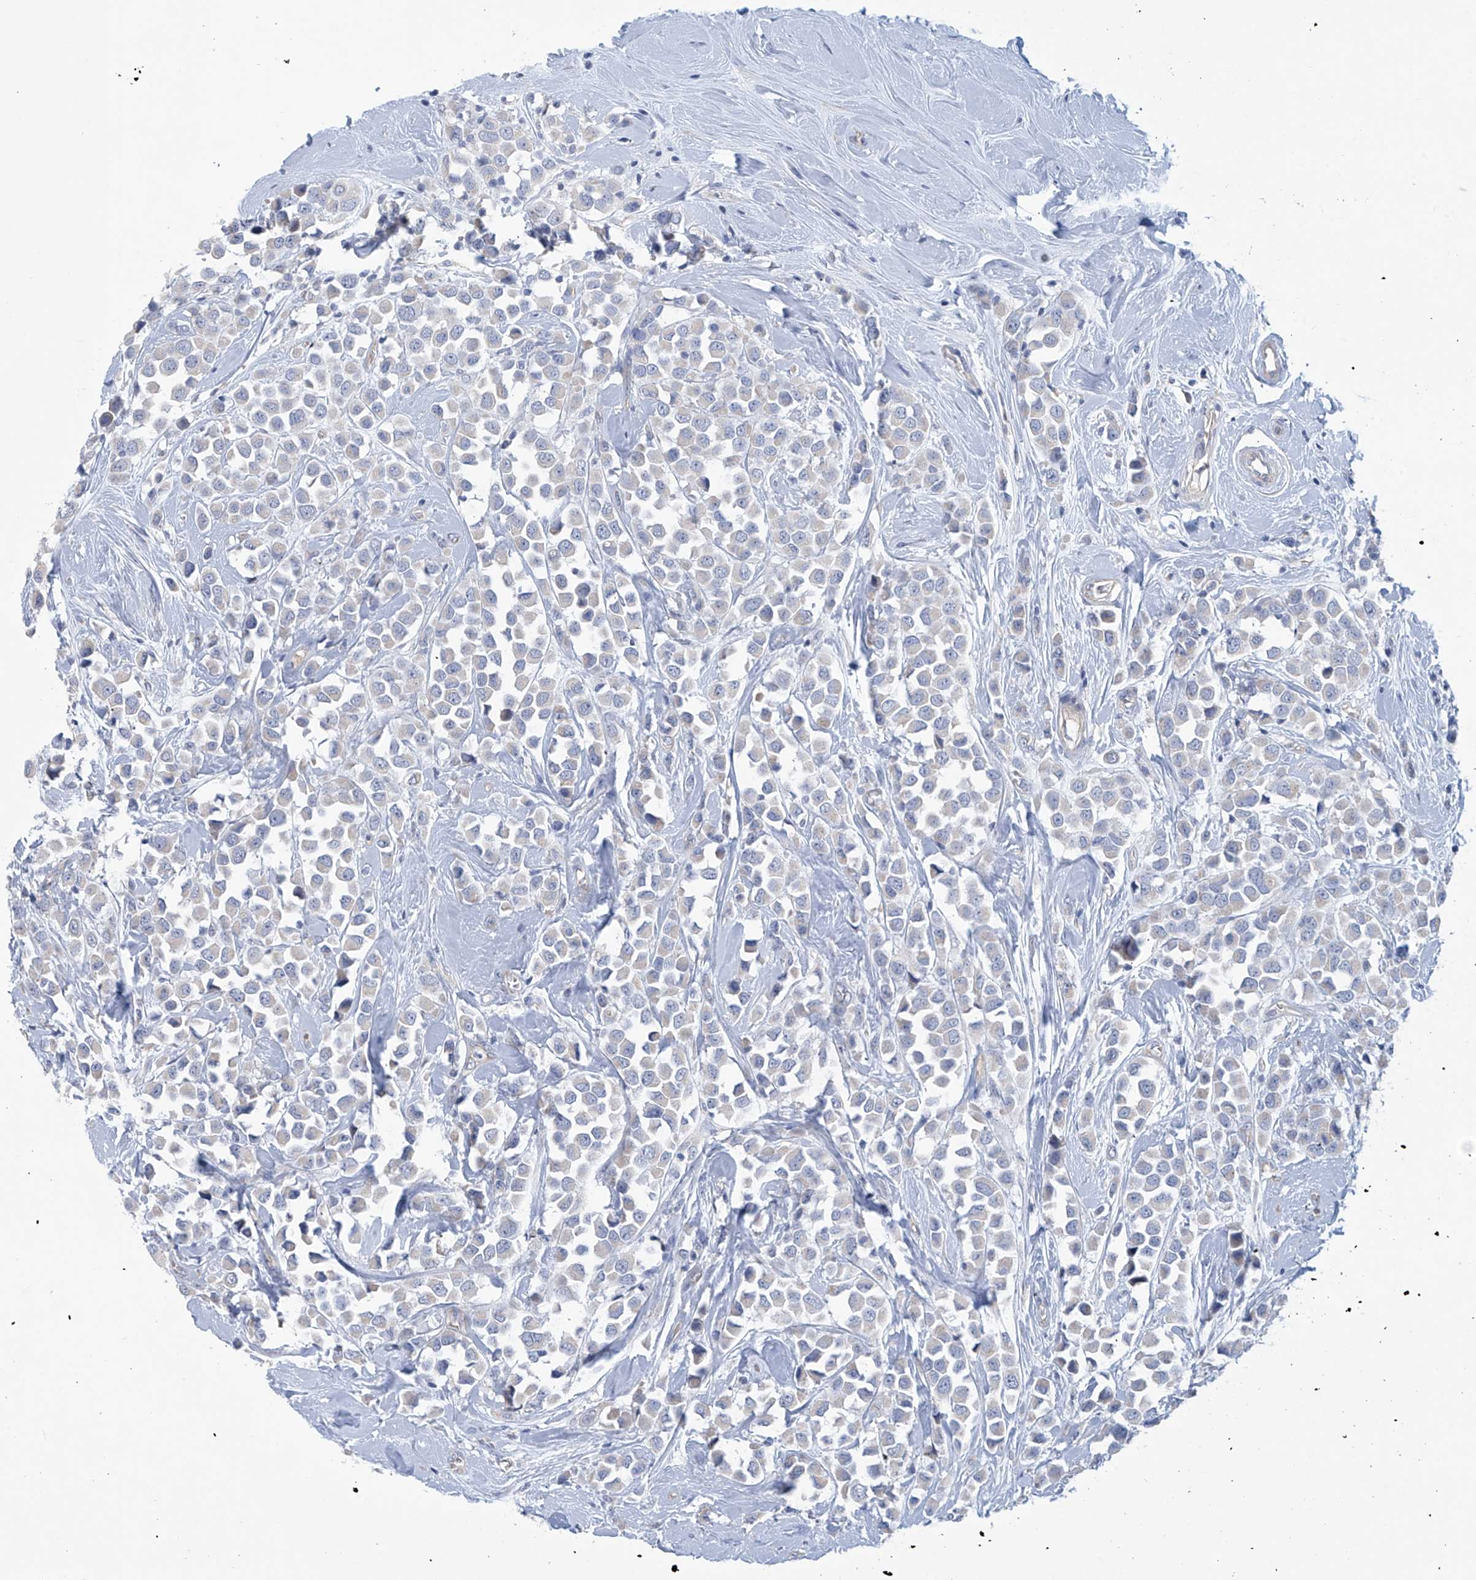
{"staining": {"intensity": "negative", "quantity": "none", "location": "none"}, "tissue": "breast cancer", "cell_type": "Tumor cells", "image_type": "cancer", "snomed": [{"axis": "morphology", "description": "Duct carcinoma"}, {"axis": "topography", "description": "Breast"}], "caption": "This photomicrograph is of breast cancer (infiltrating ductal carcinoma) stained with immunohistochemistry (IHC) to label a protein in brown with the nuclei are counter-stained blue. There is no positivity in tumor cells.", "gene": "ABHD13", "patient": {"sex": "female", "age": 61}}